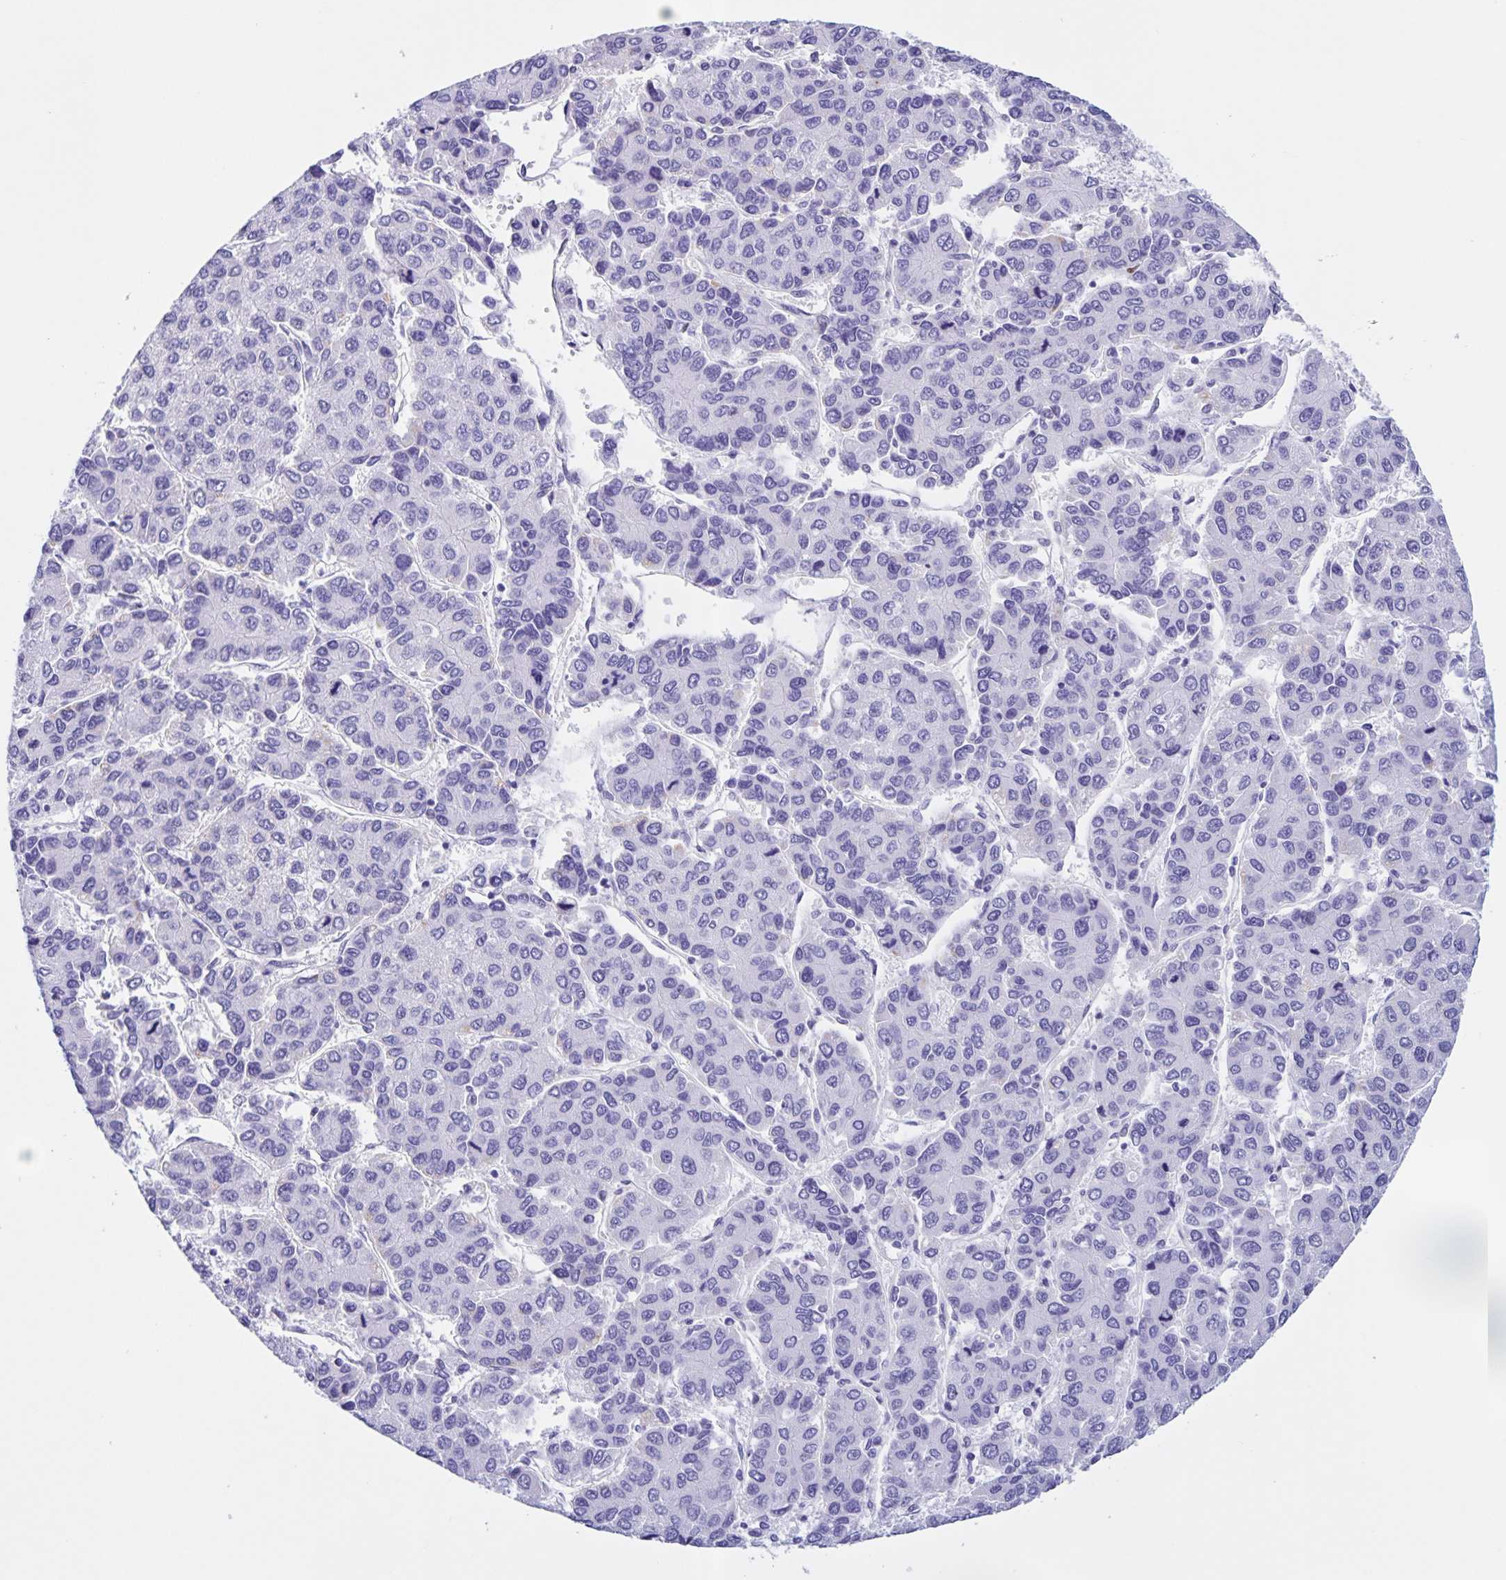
{"staining": {"intensity": "negative", "quantity": "none", "location": "none"}, "tissue": "liver cancer", "cell_type": "Tumor cells", "image_type": "cancer", "snomed": [{"axis": "morphology", "description": "Carcinoma, Hepatocellular, NOS"}, {"axis": "topography", "description": "Liver"}], "caption": "The immunohistochemistry histopathology image has no significant positivity in tumor cells of liver cancer tissue.", "gene": "TGIF2LX", "patient": {"sex": "female", "age": 66}}